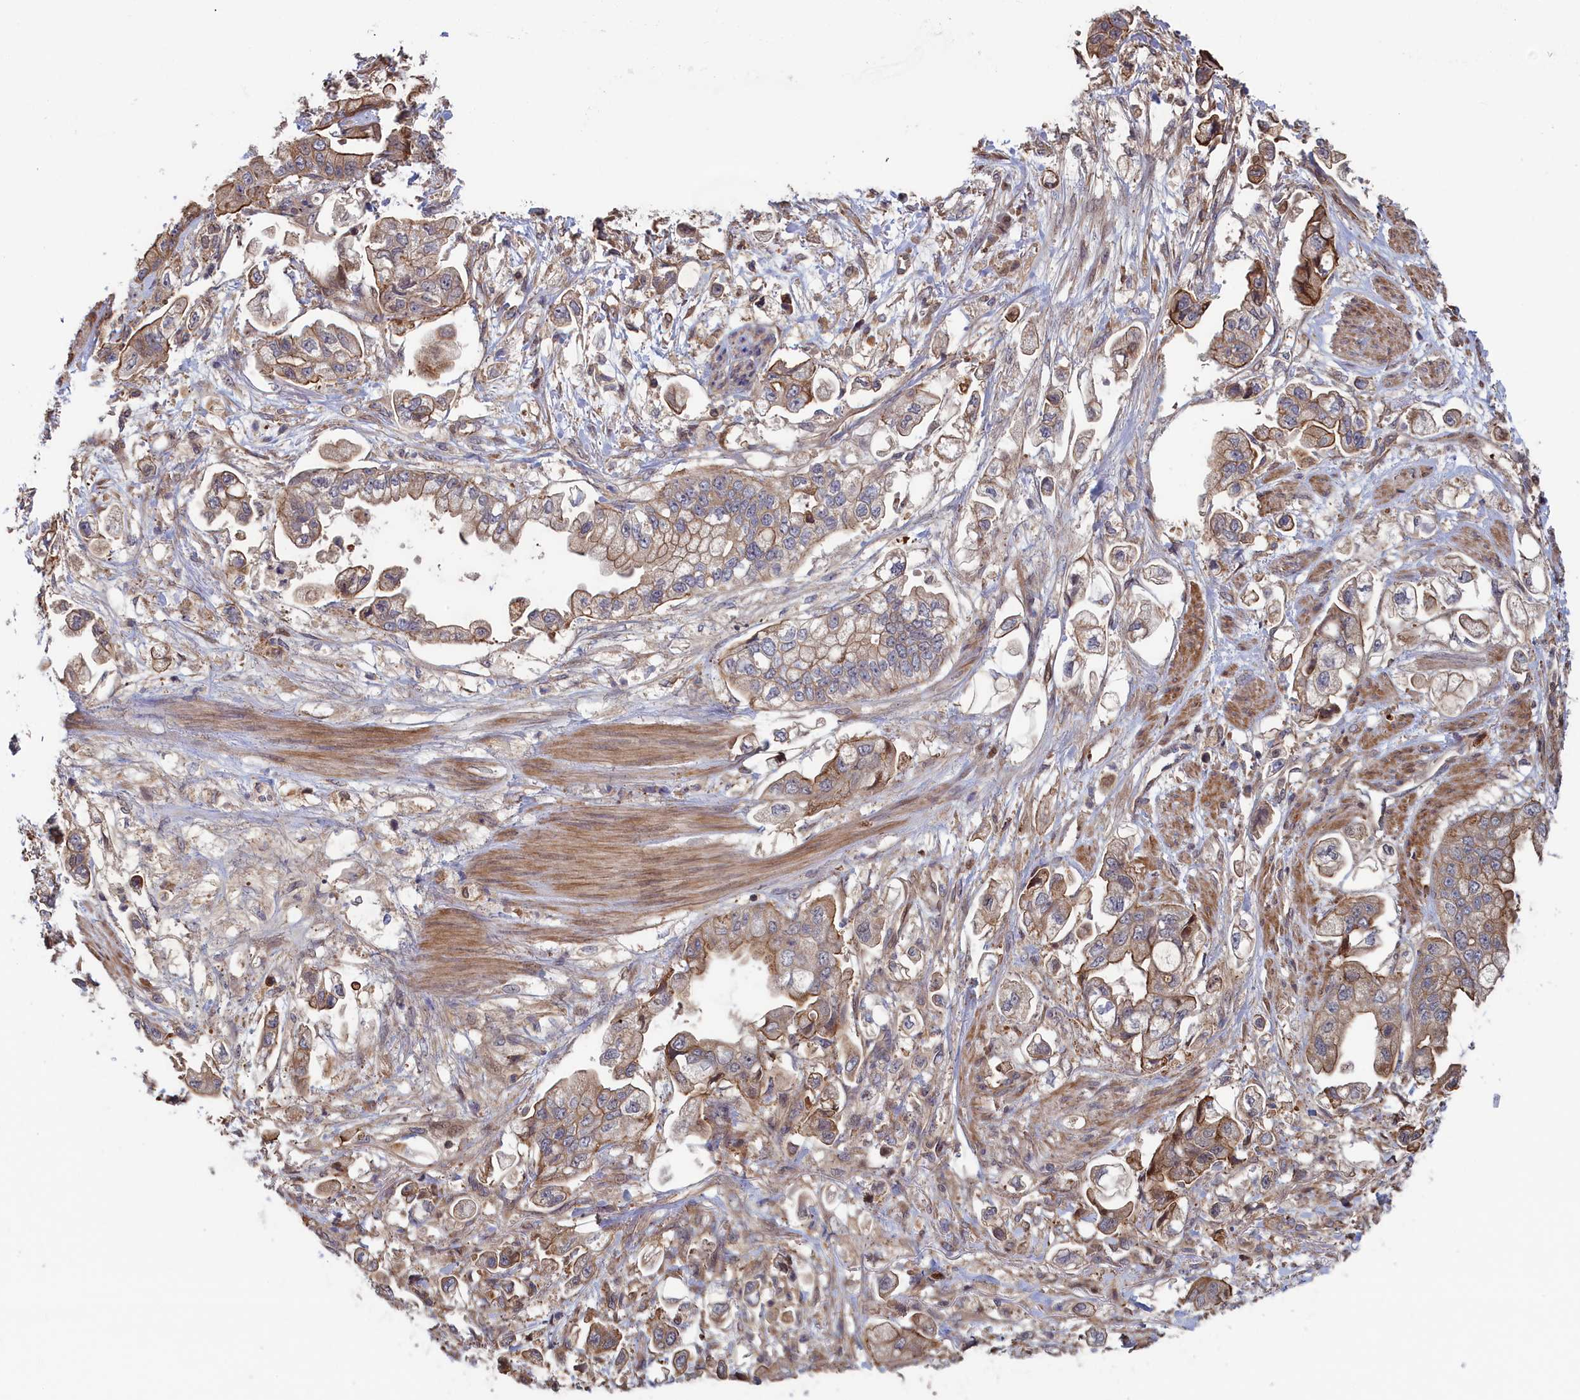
{"staining": {"intensity": "moderate", "quantity": "25%-75%", "location": "cytoplasmic/membranous"}, "tissue": "stomach cancer", "cell_type": "Tumor cells", "image_type": "cancer", "snomed": [{"axis": "morphology", "description": "Adenocarcinoma, NOS"}, {"axis": "topography", "description": "Stomach"}], "caption": "IHC (DAB) staining of human stomach cancer (adenocarcinoma) demonstrates moderate cytoplasmic/membranous protein positivity in approximately 25%-75% of tumor cells. The staining is performed using DAB brown chromogen to label protein expression. The nuclei are counter-stained blue using hematoxylin.", "gene": "RILPL1", "patient": {"sex": "male", "age": 62}}